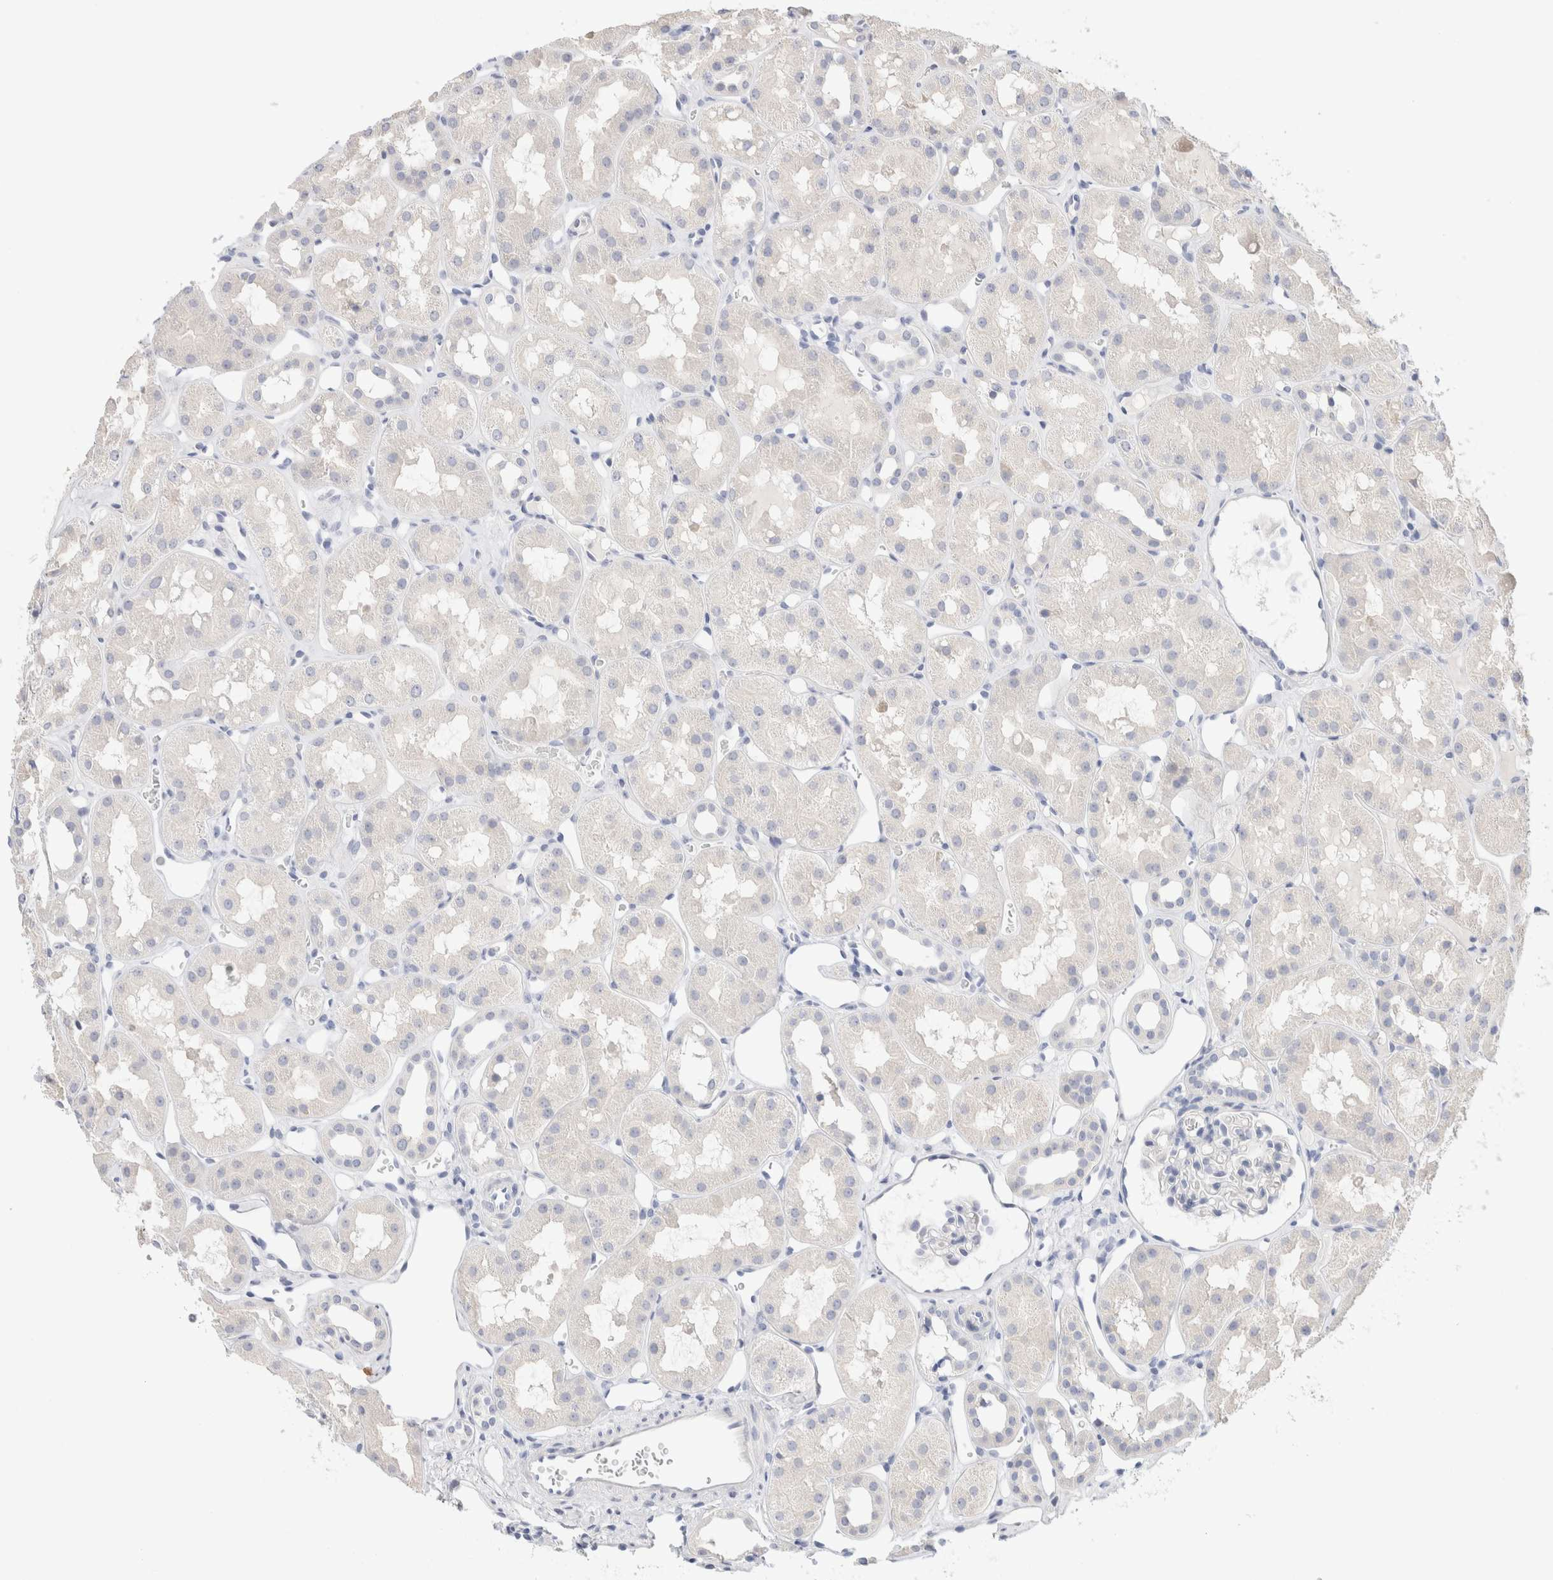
{"staining": {"intensity": "negative", "quantity": "none", "location": "none"}, "tissue": "kidney", "cell_type": "Cells in glomeruli", "image_type": "normal", "snomed": [{"axis": "morphology", "description": "Normal tissue, NOS"}, {"axis": "topography", "description": "Kidney"}], "caption": "Protein analysis of normal kidney exhibits no significant expression in cells in glomeruli. The staining is performed using DAB (3,3'-diaminobenzidine) brown chromogen with nuclei counter-stained in using hematoxylin.", "gene": "GADD45G", "patient": {"sex": "male", "age": 16}}